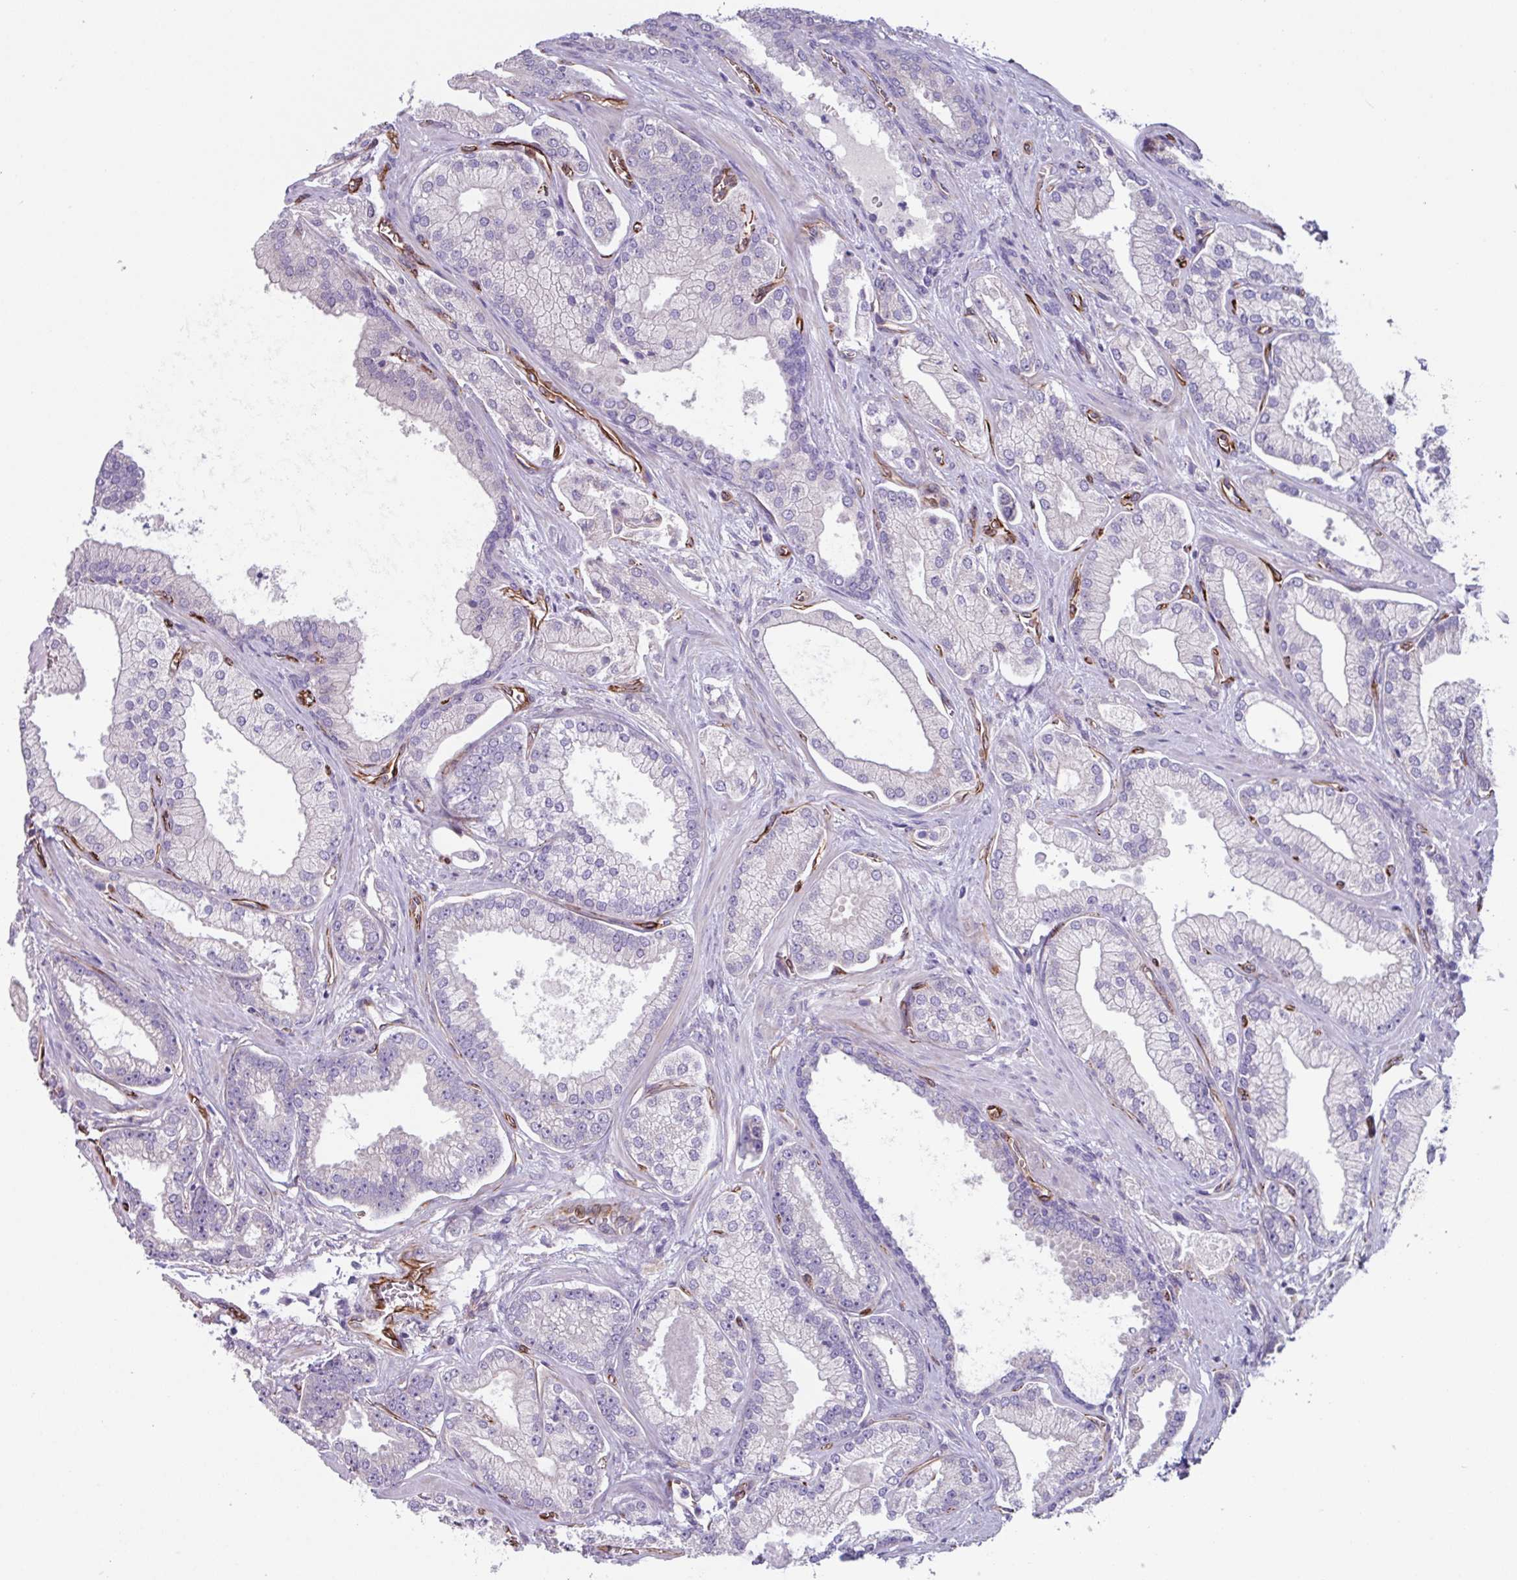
{"staining": {"intensity": "negative", "quantity": "none", "location": "none"}, "tissue": "prostate cancer", "cell_type": "Tumor cells", "image_type": "cancer", "snomed": [{"axis": "morphology", "description": "Adenocarcinoma, High grade"}, {"axis": "topography", "description": "Prostate"}], "caption": "Tumor cells are negative for protein expression in human prostate cancer. (IHC, brightfield microscopy, high magnification).", "gene": "BTD", "patient": {"sex": "male", "age": 68}}